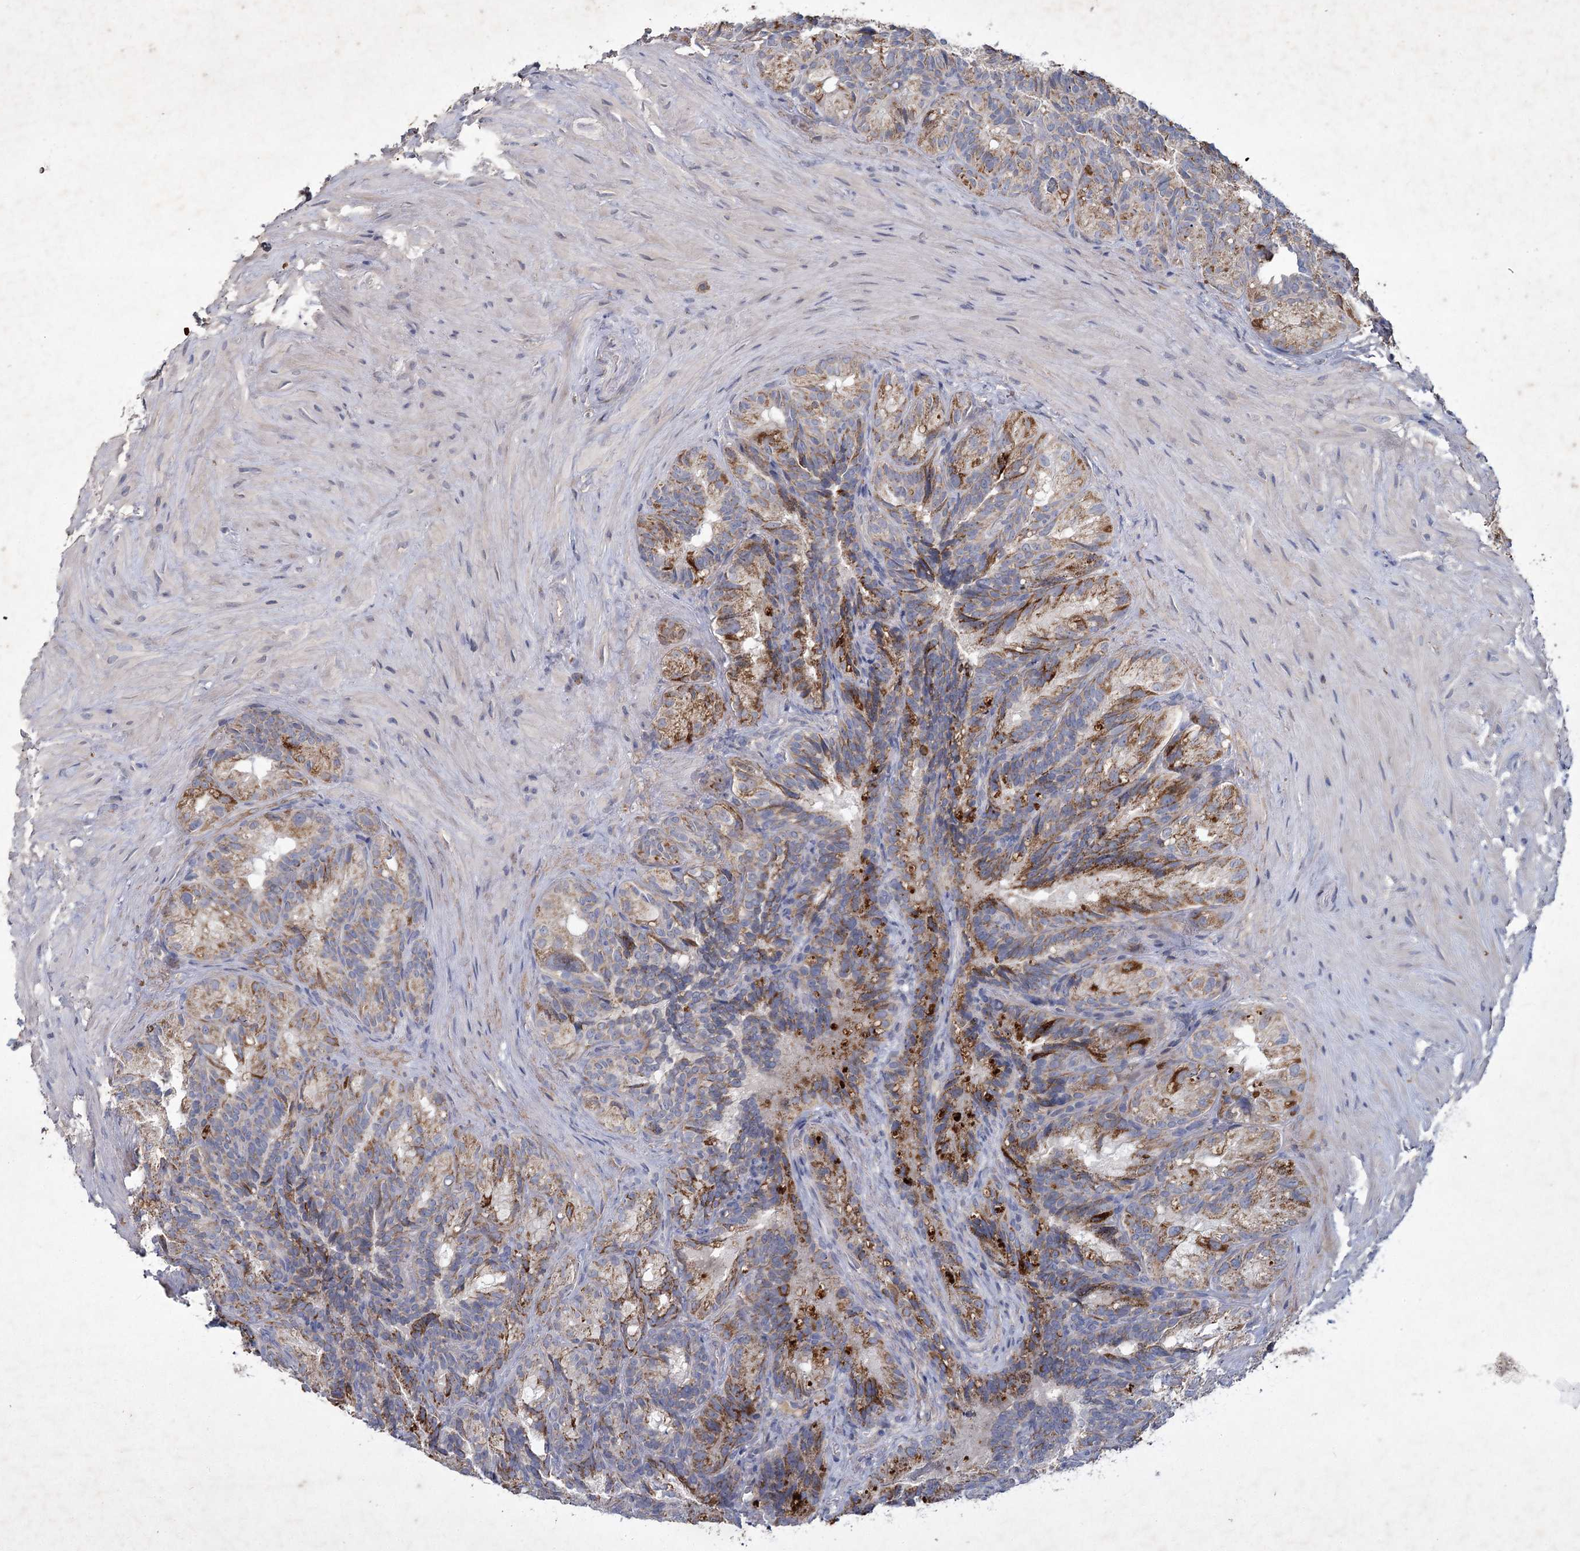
{"staining": {"intensity": "moderate", "quantity": ">75%", "location": "cytoplasmic/membranous"}, "tissue": "seminal vesicle", "cell_type": "Glandular cells", "image_type": "normal", "snomed": [{"axis": "morphology", "description": "Normal tissue, NOS"}, {"axis": "topography", "description": "Seminal veicle"}], "caption": "Seminal vesicle stained with immunohistochemistry (IHC) demonstrates moderate cytoplasmic/membranous positivity in about >75% of glandular cells. (DAB (3,3'-diaminobenzidine) = brown stain, brightfield microscopy at high magnification).", "gene": "MRPL44", "patient": {"sex": "male", "age": 60}}